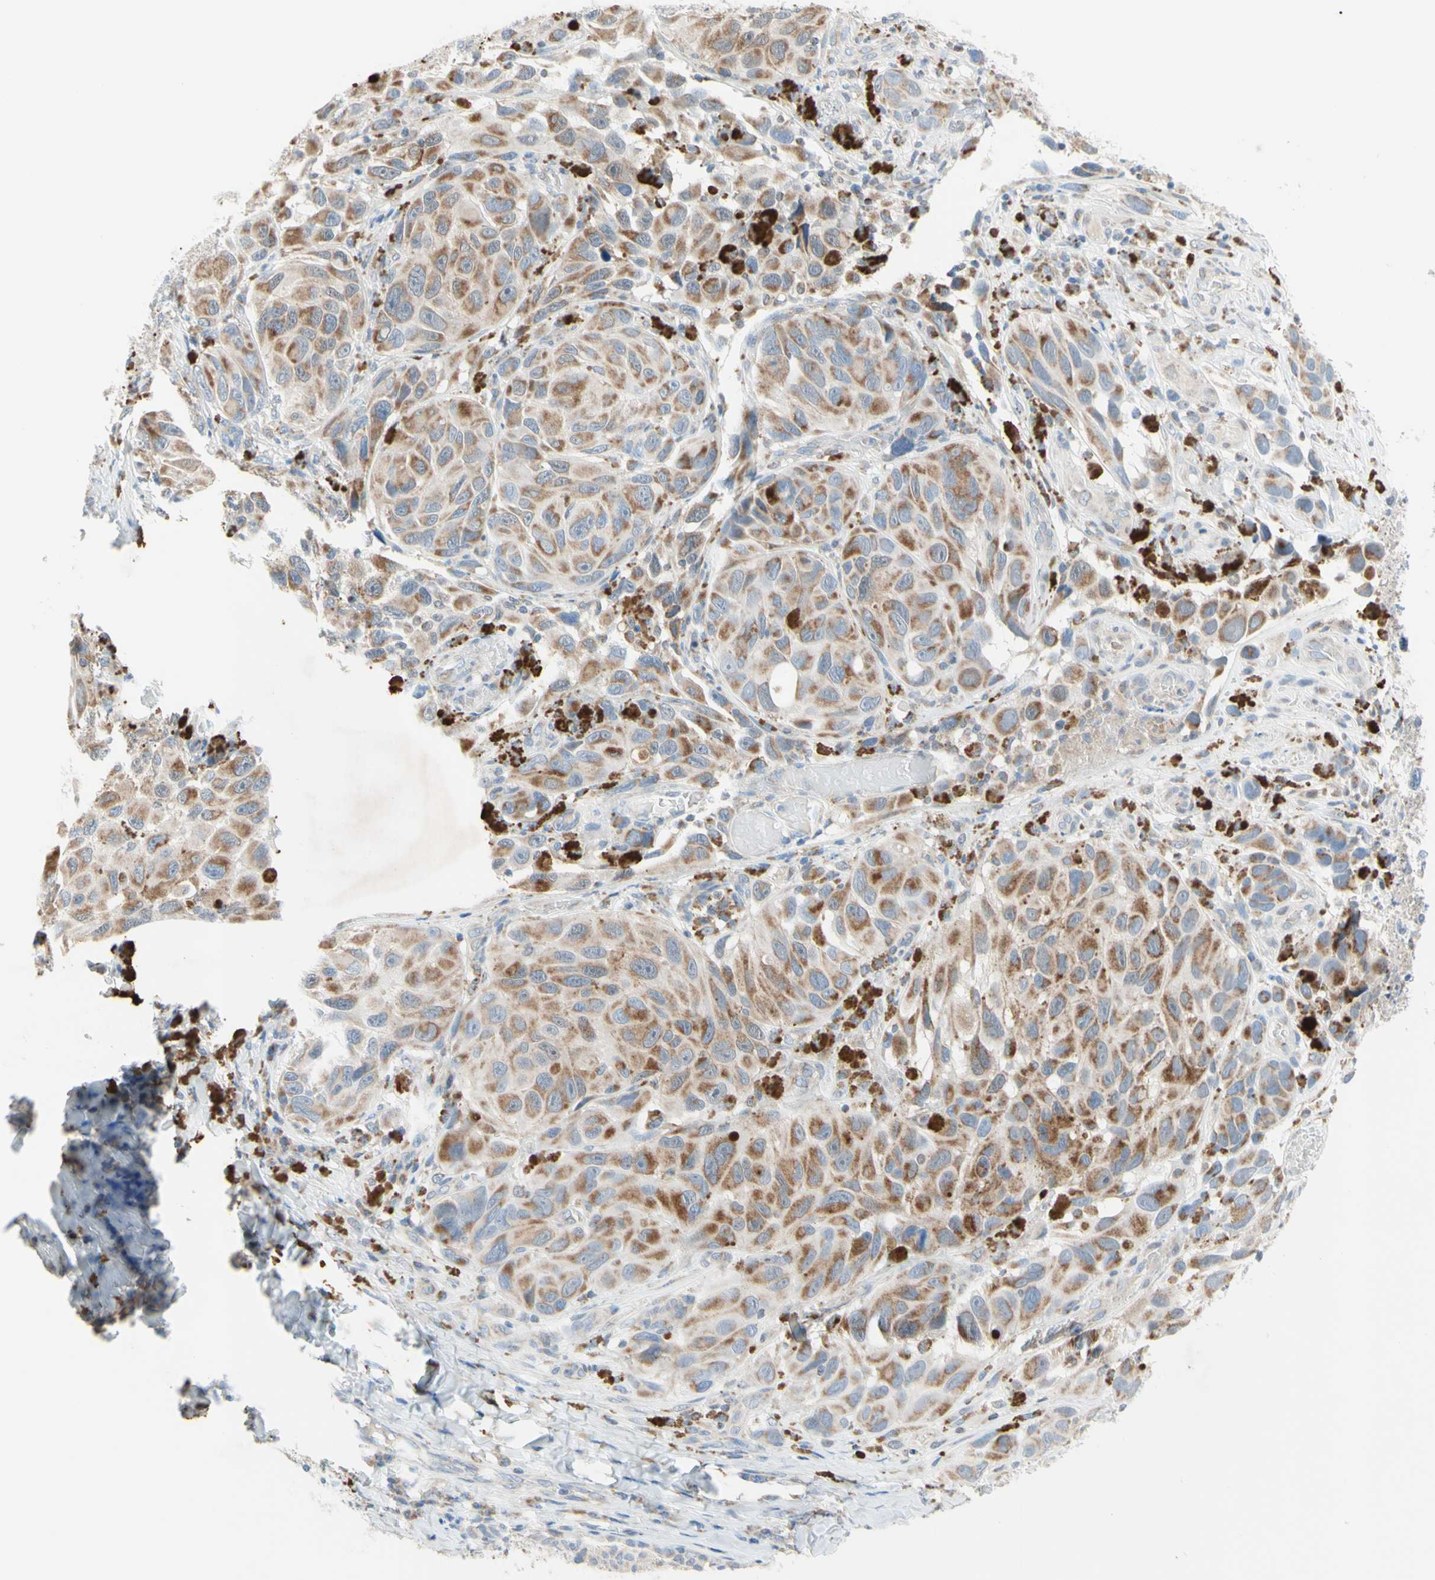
{"staining": {"intensity": "moderate", "quantity": ">75%", "location": "cytoplasmic/membranous"}, "tissue": "melanoma", "cell_type": "Tumor cells", "image_type": "cancer", "snomed": [{"axis": "morphology", "description": "Malignant melanoma, NOS"}, {"axis": "topography", "description": "Skin"}], "caption": "Tumor cells show medium levels of moderate cytoplasmic/membranous staining in about >75% of cells in human melanoma. (DAB IHC with brightfield microscopy, high magnification).", "gene": "MFF", "patient": {"sex": "female", "age": 73}}